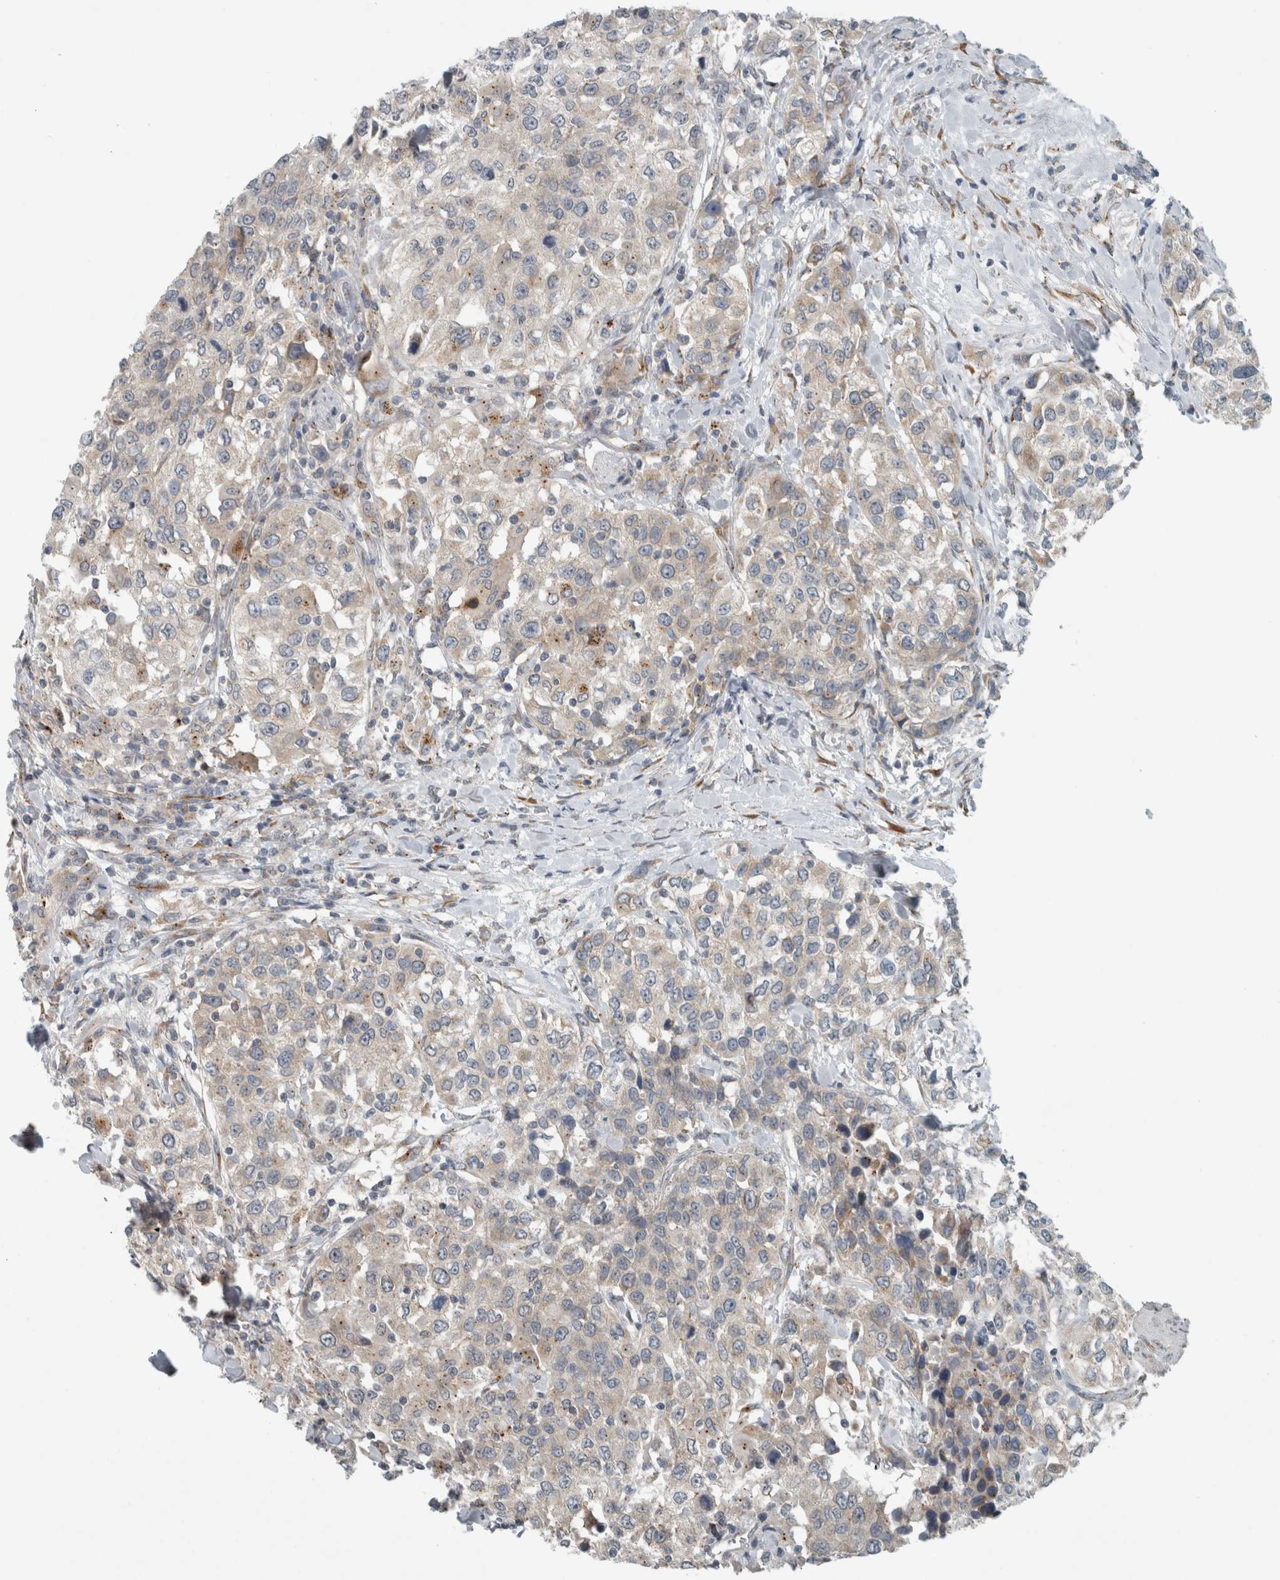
{"staining": {"intensity": "weak", "quantity": "<25%", "location": "cytoplasmic/membranous"}, "tissue": "urothelial cancer", "cell_type": "Tumor cells", "image_type": "cancer", "snomed": [{"axis": "morphology", "description": "Urothelial carcinoma, High grade"}, {"axis": "topography", "description": "Urinary bladder"}], "caption": "Tumor cells show no significant protein expression in urothelial carcinoma (high-grade).", "gene": "KIF1C", "patient": {"sex": "female", "age": 80}}